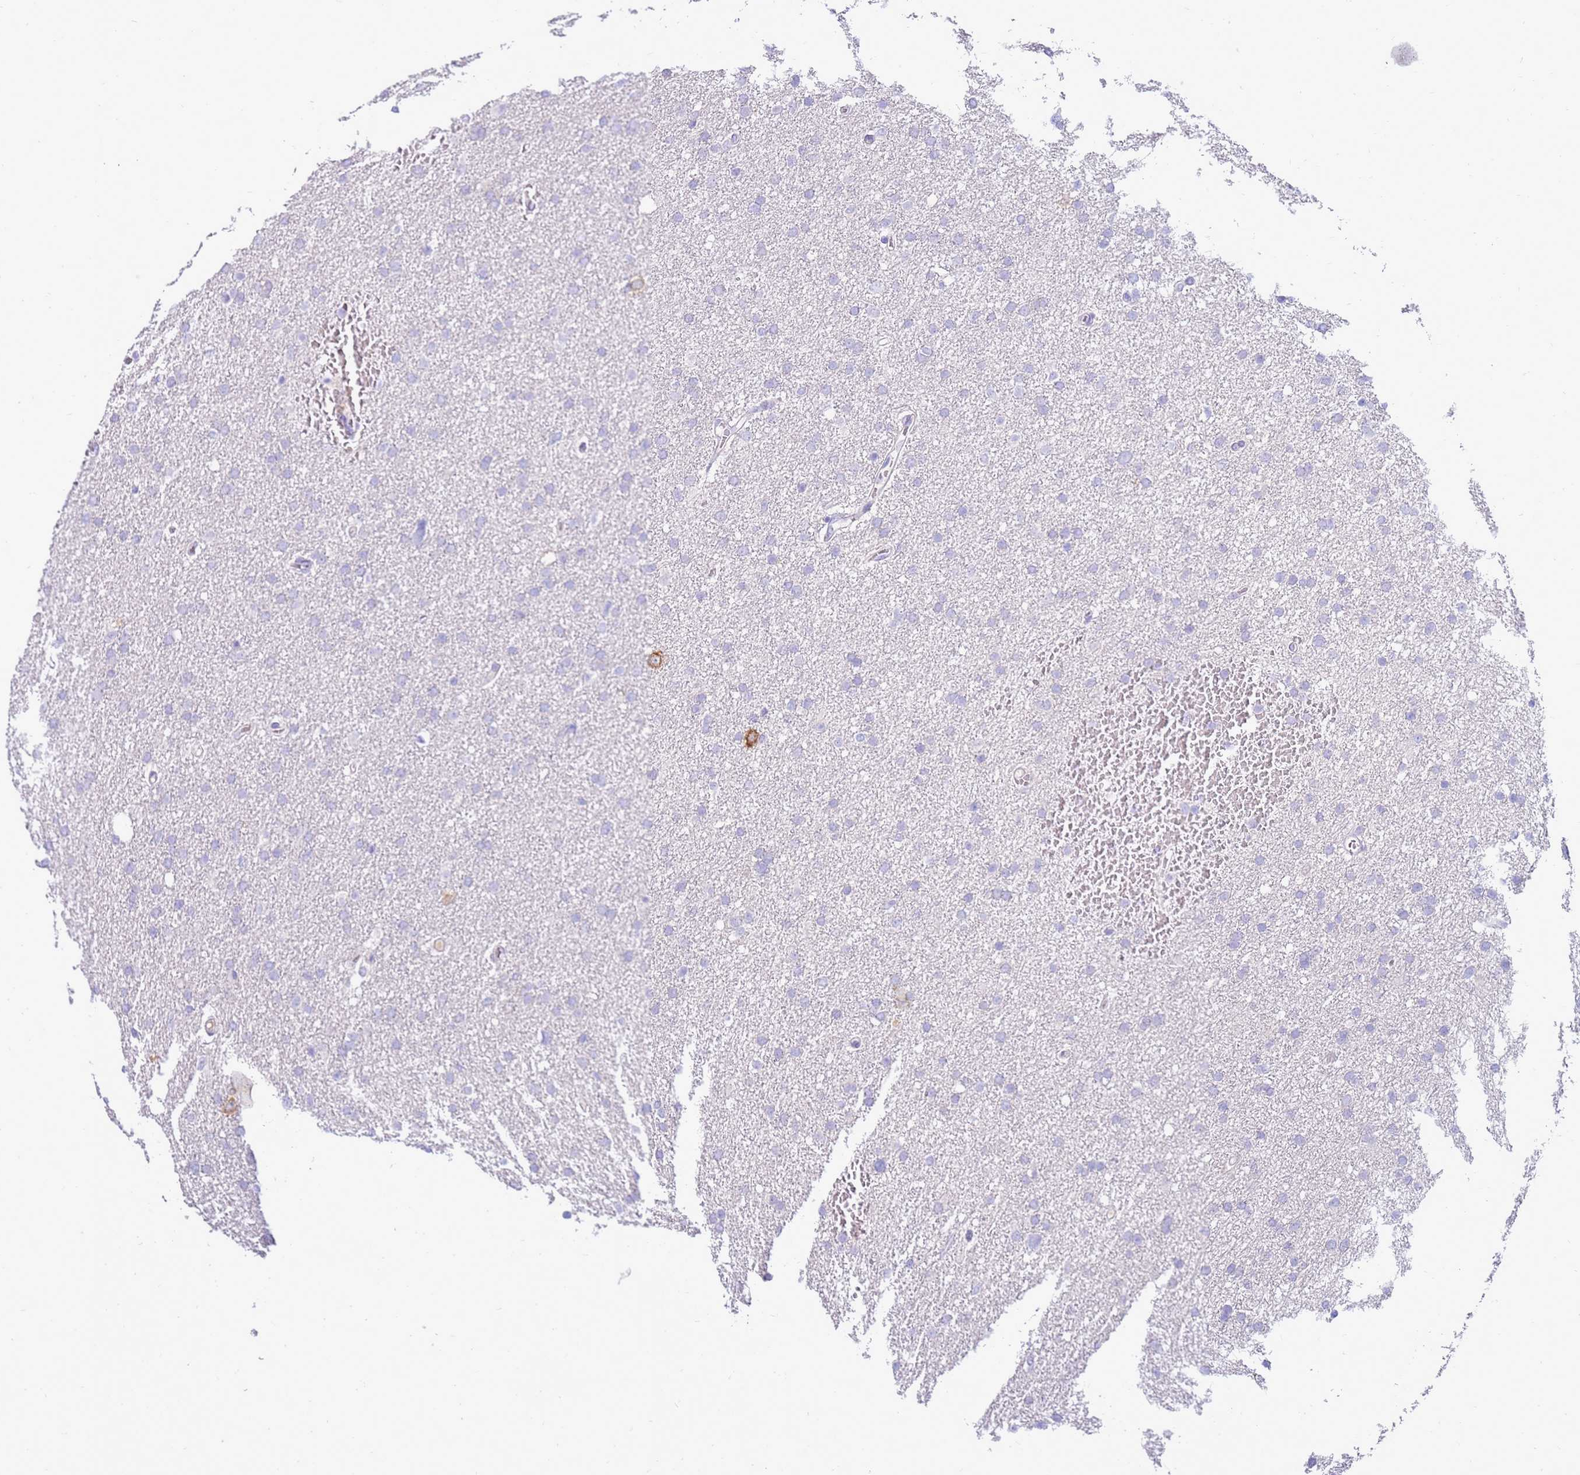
{"staining": {"intensity": "negative", "quantity": "none", "location": "none"}, "tissue": "glioma", "cell_type": "Tumor cells", "image_type": "cancer", "snomed": [{"axis": "morphology", "description": "Glioma, malignant, High grade"}, {"axis": "topography", "description": "Cerebral cortex"}], "caption": "A photomicrograph of human glioma is negative for staining in tumor cells. Brightfield microscopy of immunohistochemistry (IHC) stained with DAB (3,3'-diaminobenzidine) (brown) and hematoxylin (blue), captured at high magnification.", "gene": "EVPLL", "patient": {"sex": "female", "age": 36}}